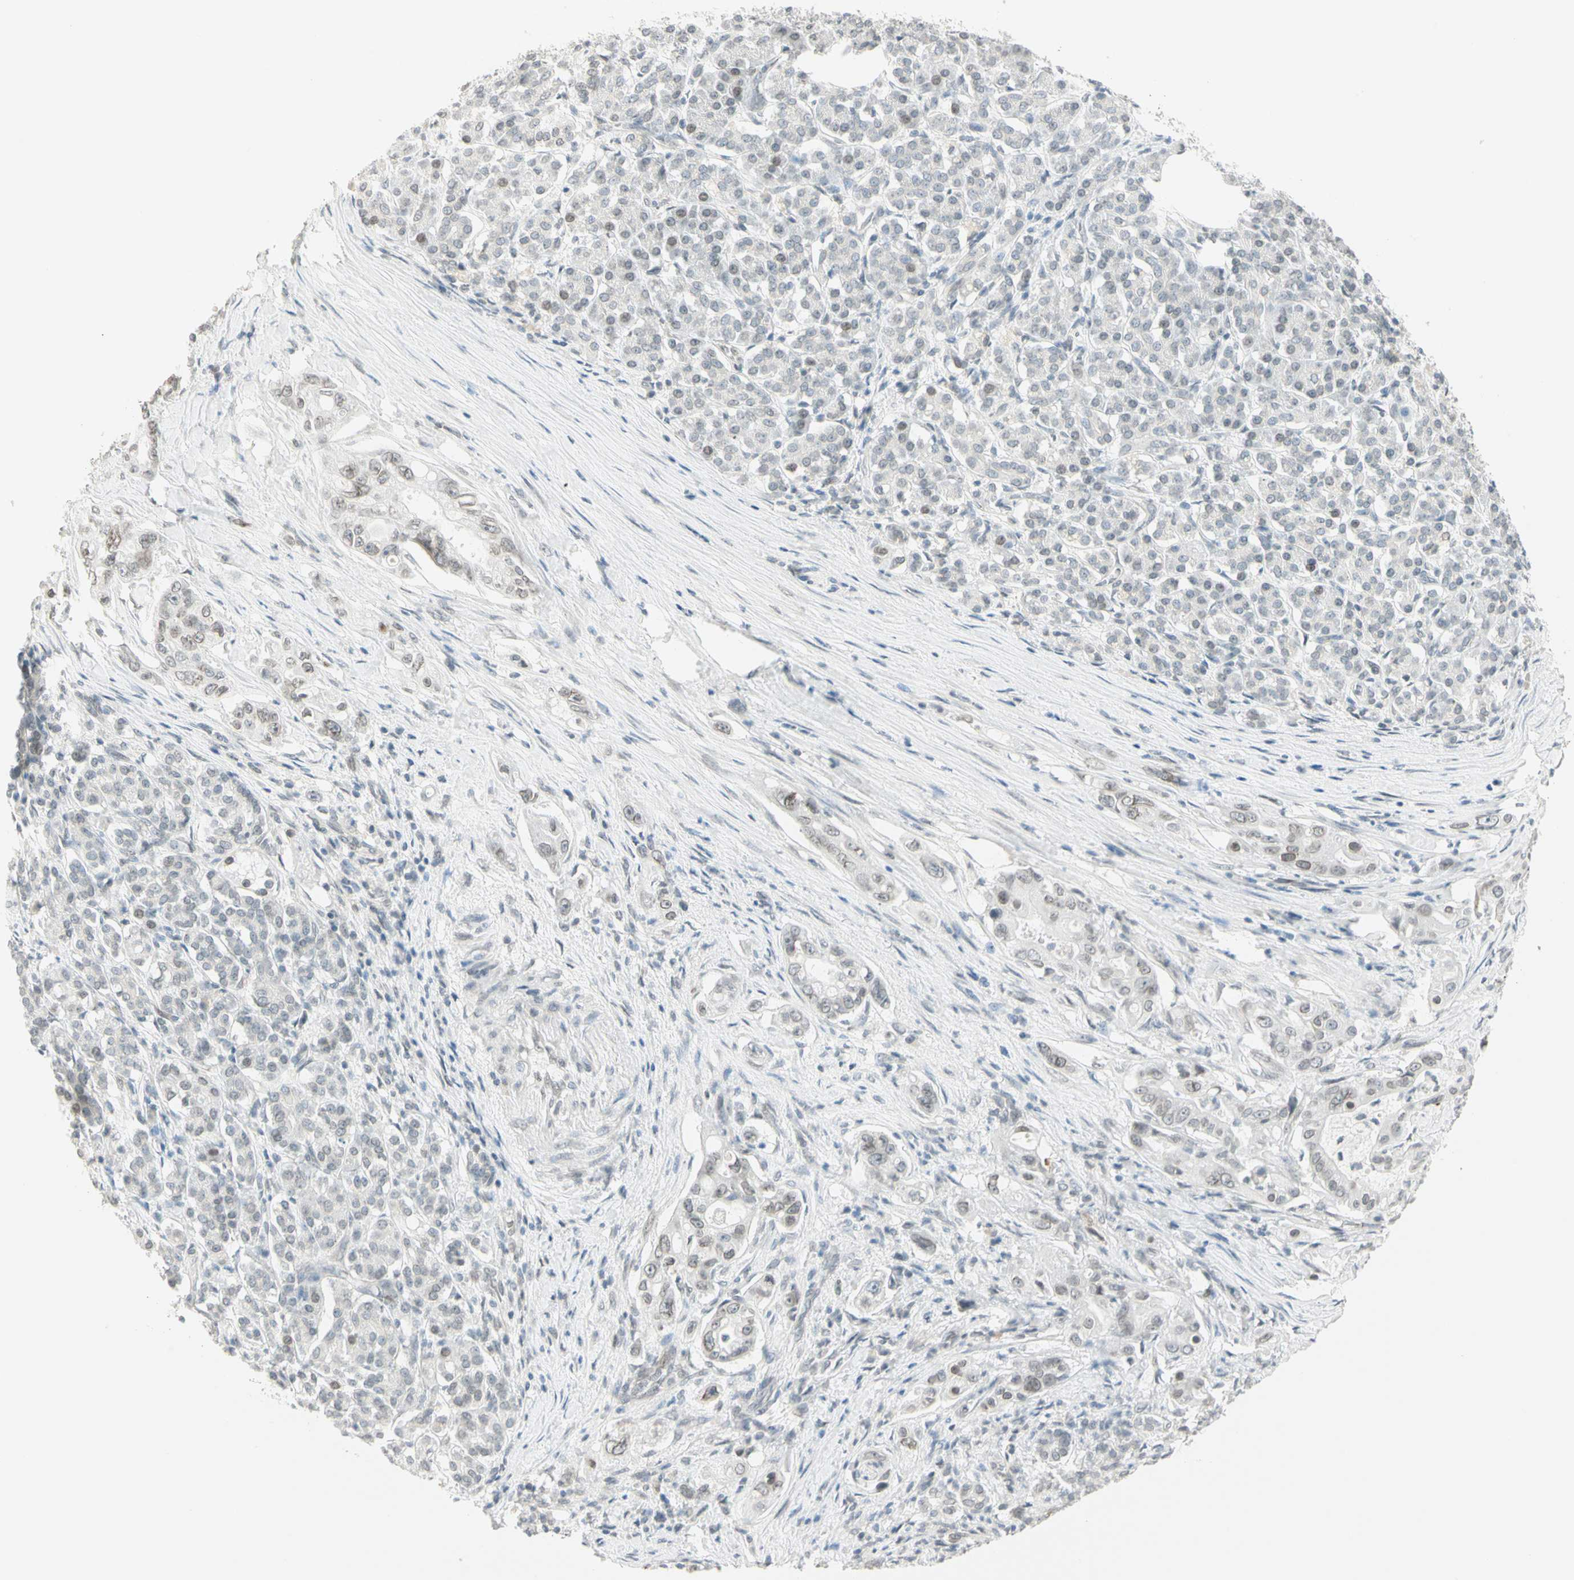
{"staining": {"intensity": "weak", "quantity": "<25%", "location": "nuclear"}, "tissue": "pancreatic cancer", "cell_type": "Tumor cells", "image_type": "cancer", "snomed": [{"axis": "morphology", "description": "Normal tissue, NOS"}, {"axis": "topography", "description": "Pancreas"}], "caption": "High magnification brightfield microscopy of pancreatic cancer stained with DAB (brown) and counterstained with hematoxylin (blue): tumor cells show no significant expression.", "gene": "BCAN", "patient": {"sex": "male", "age": 42}}